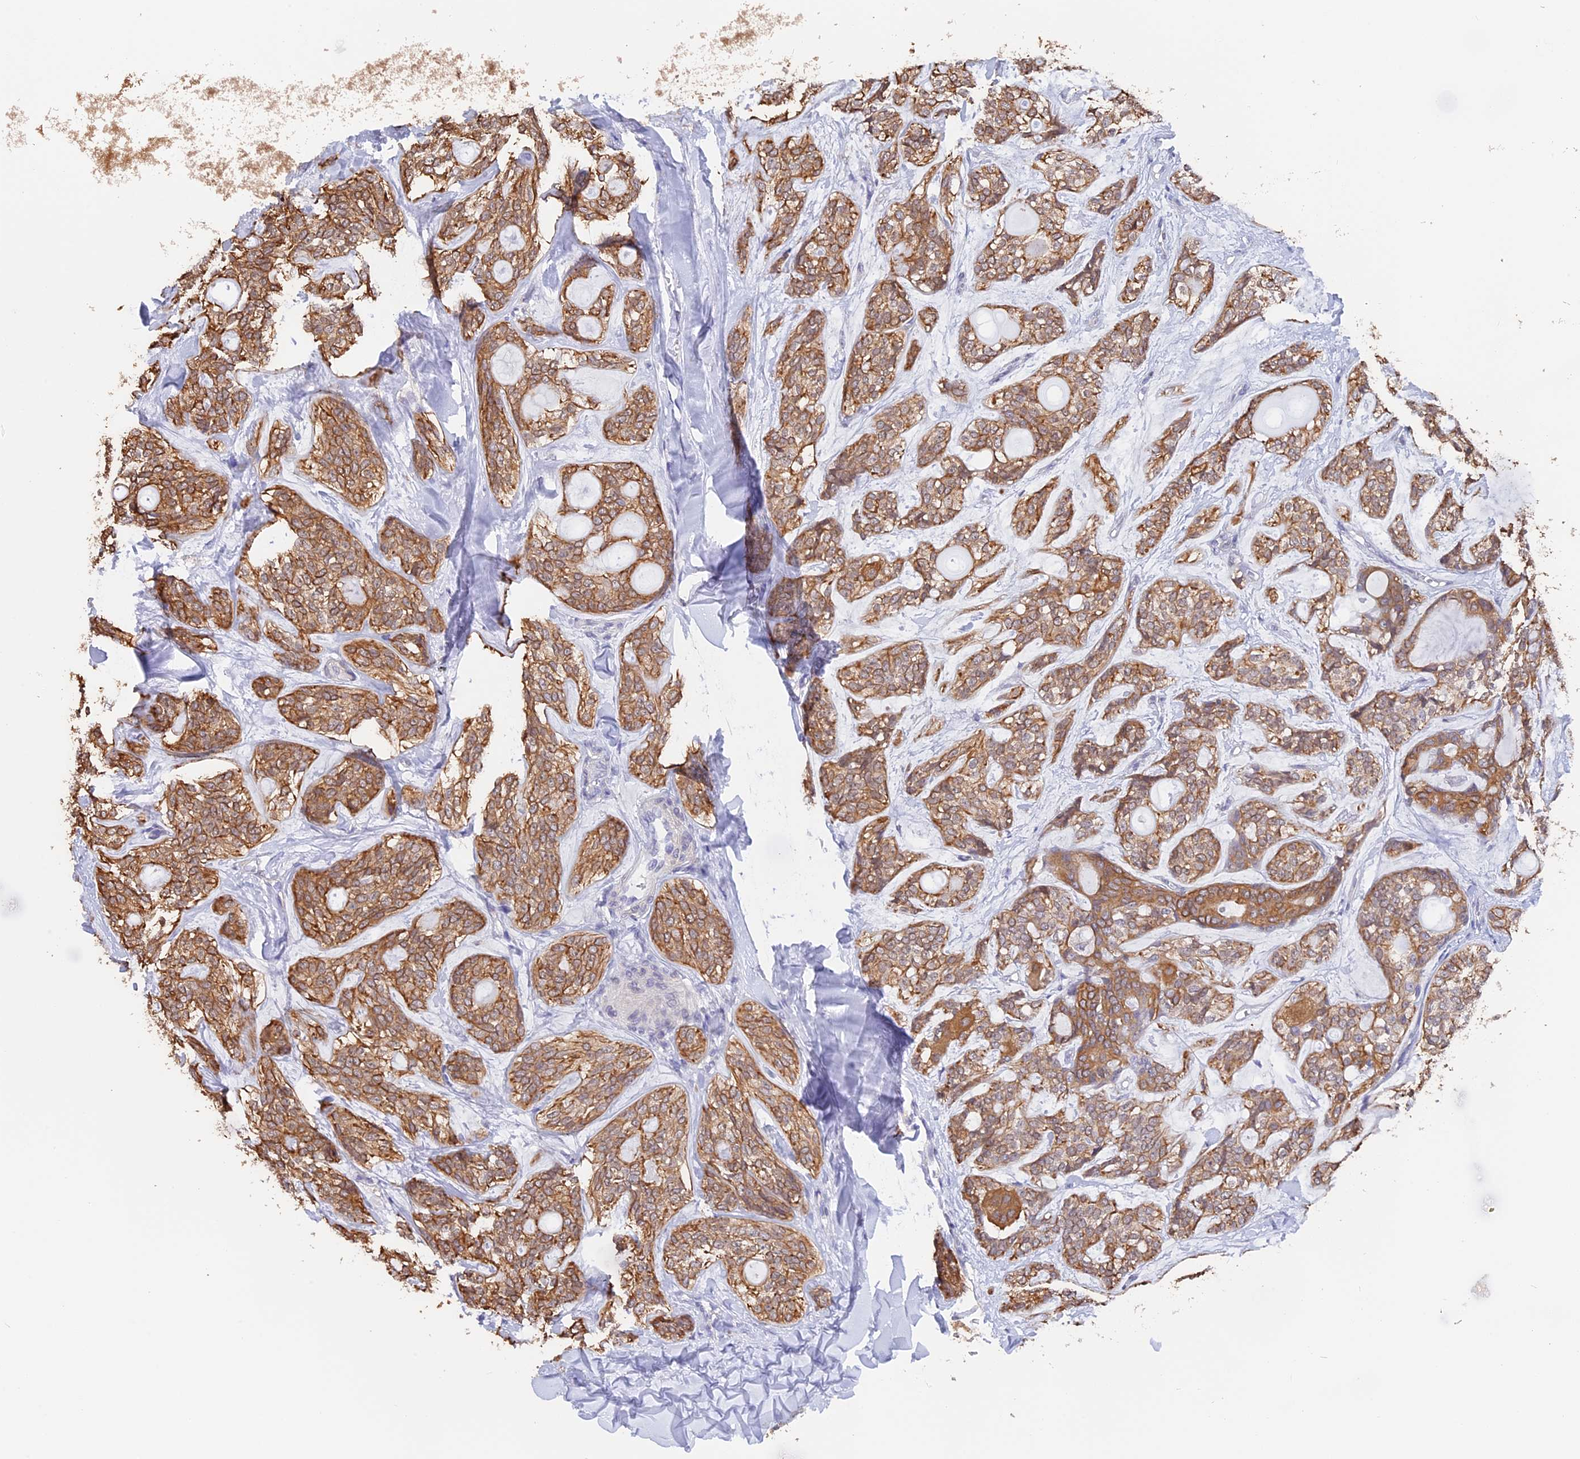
{"staining": {"intensity": "moderate", "quantity": ">75%", "location": "cytoplasmic/membranous"}, "tissue": "head and neck cancer", "cell_type": "Tumor cells", "image_type": "cancer", "snomed": [{"axis": "morphology", "description": "Adenocarcinoma, NOS"}, {"axis": "topography", "description": "Head-Neck"}], "caption": "Immunohistochemistry (IHC) (DAB) staining of head and neck cancer exhibits moderate cytoplasmic/membranous protein positivity in about >75% of tumor cells.", "gene": "STUB1", "patient": {"sex": "male", "age": 66}}